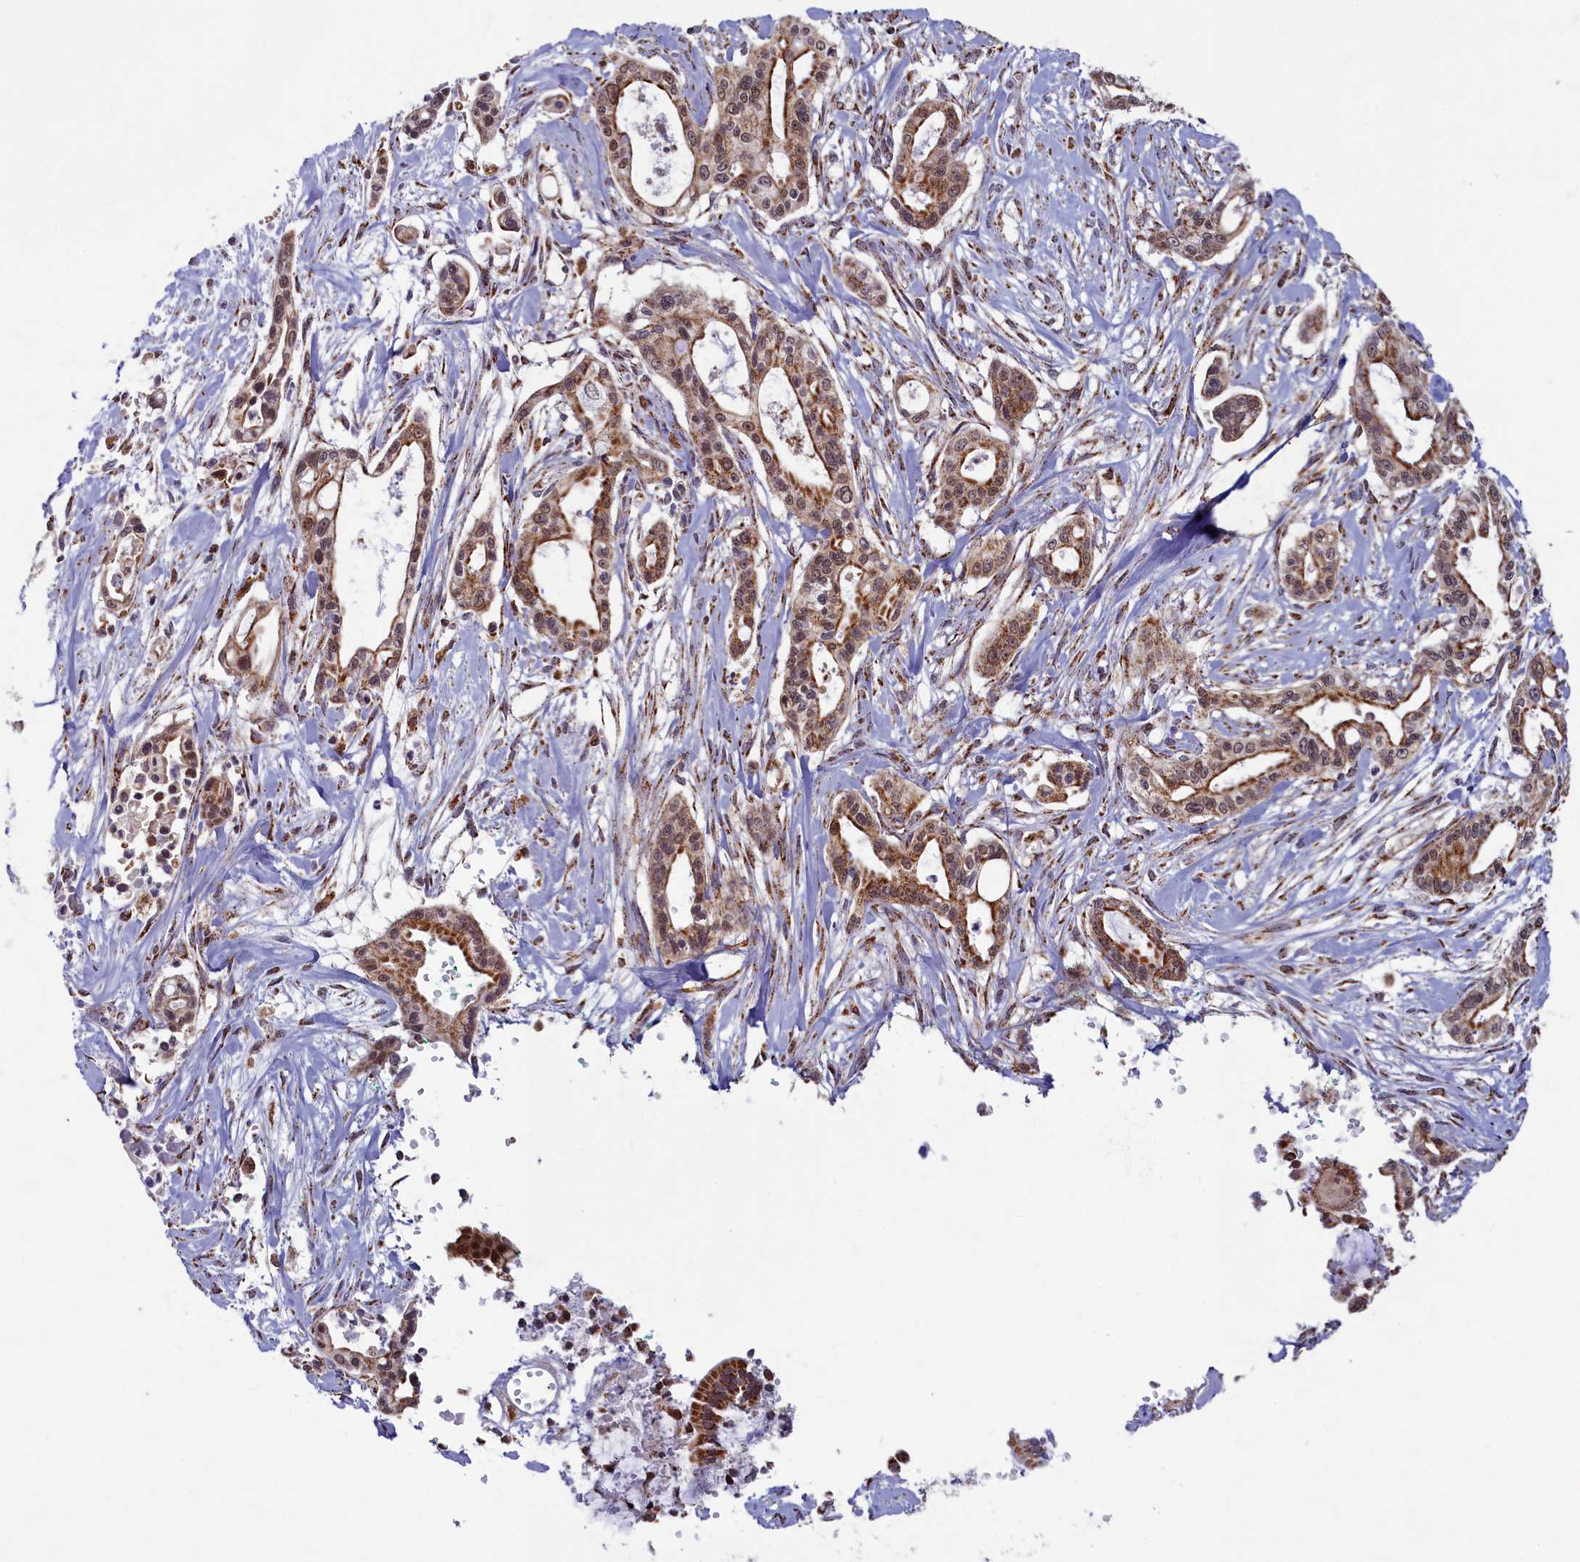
{"staining": {"intensity": "moderate", "quantity": ">75%", "location": "cytoplasmic/membranous,nuclear"}, "tissue": "pancreatic cancer", "cell_type": "Tumor cells", "image_type": "cancer", "snomed": [{"axis": "morphology", "description": "Adenocarcinoma, NOS"}, {"axis": "topography", "description": "Pancreas"}], "caption": "Immunohistochemical staining of pancreatic cancer (adenocarcinoma) displays moderate cytoplasmic/membranous and nuclear protein staining in about >75% of tumor cells.", "gene": "SPR", "patient": {"sex": "male", "age": 68}}